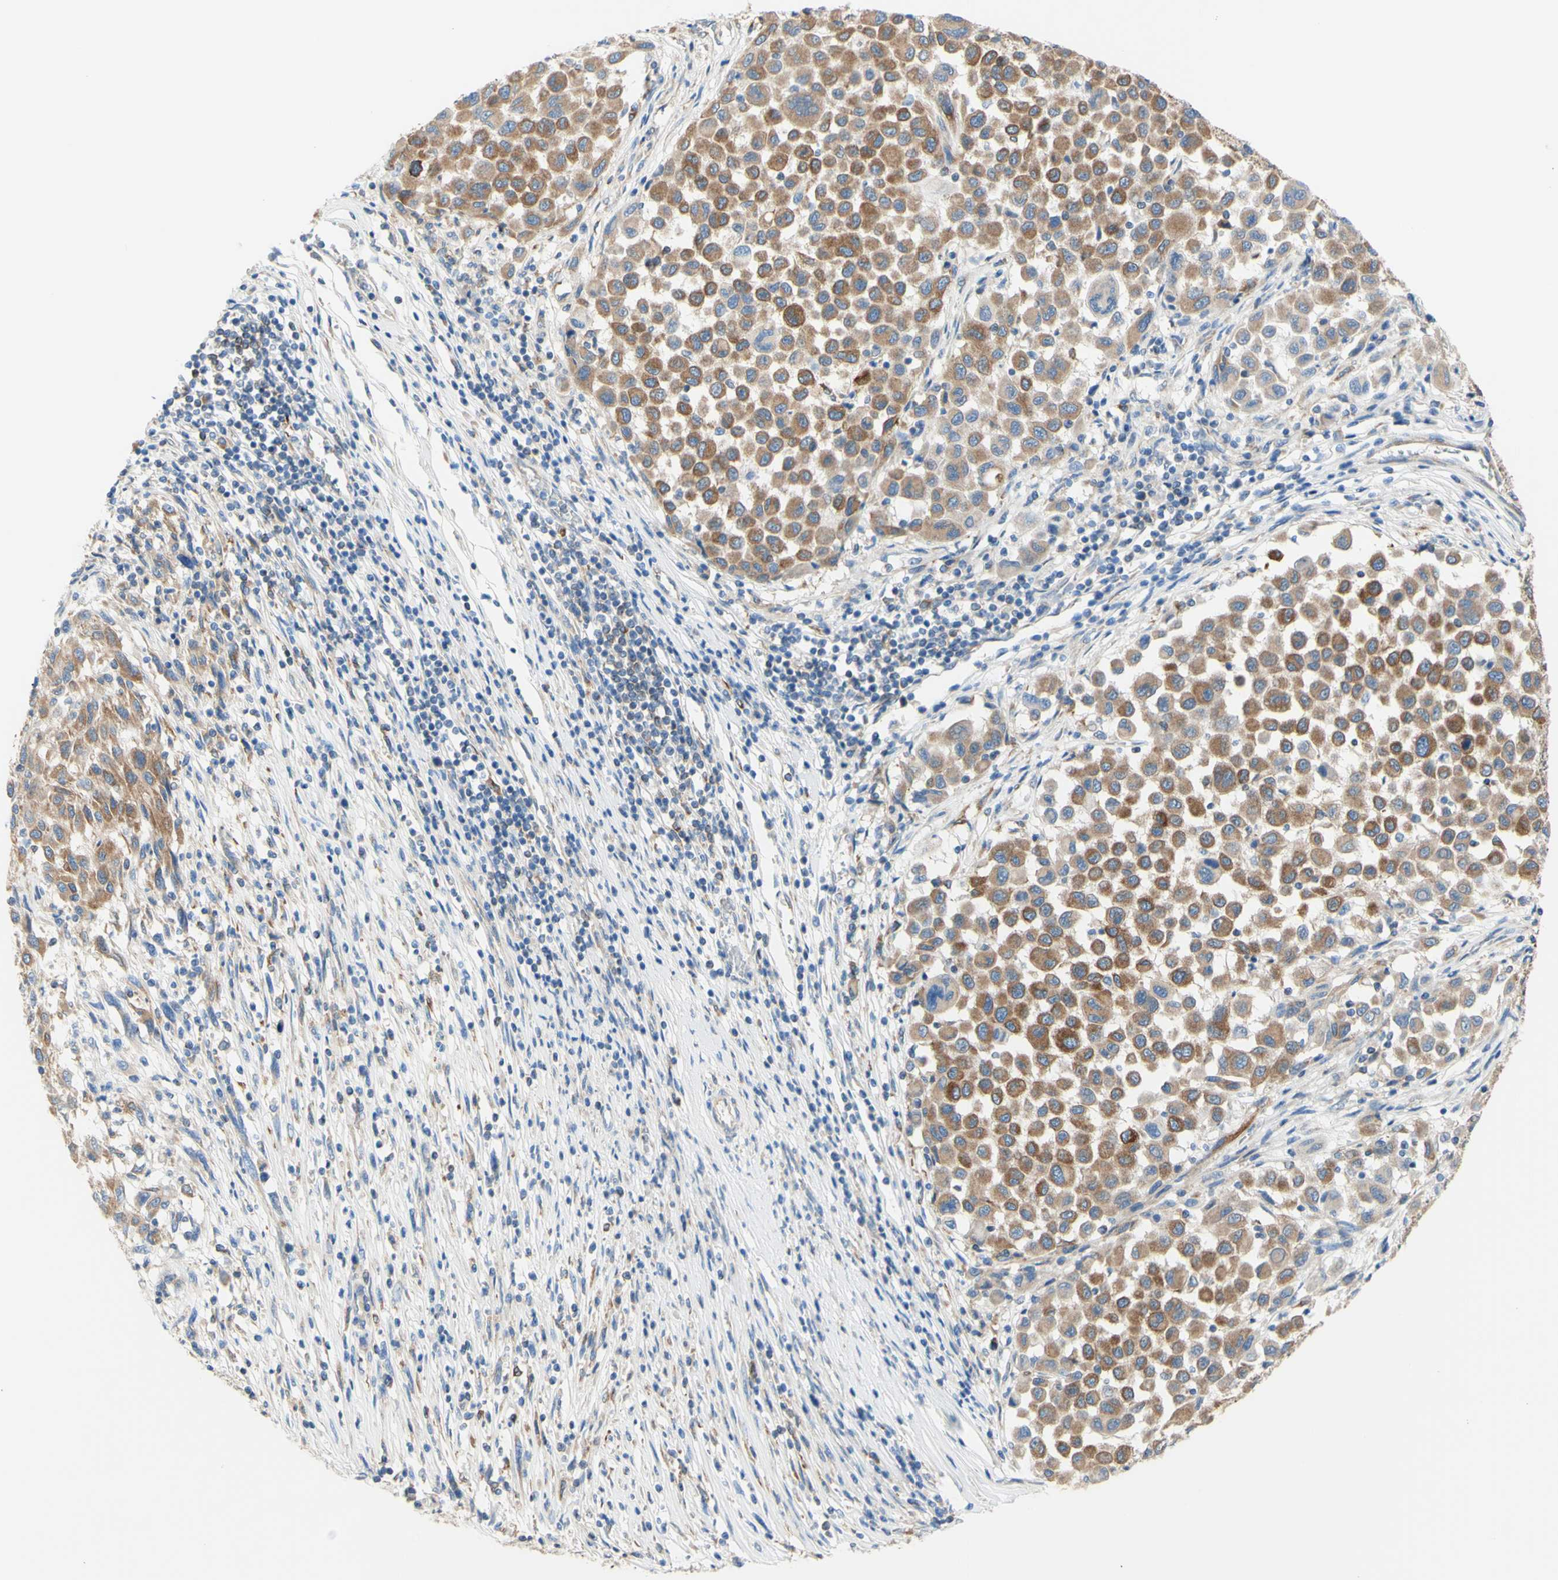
{"staining": {"intensity": "moderate", "quantity": ">75%", "location": "cytoplasmic/membranous"}, "tissue": "melanoma", "cell_type": "Tumor cells", "image_type": "cancer", "snomed": [{"axis": "morphology", "description": "Malignant melanoma, Metastatic site"}, {"axis": "topography", "description": "Lymph node"}], "caption": "Immunohistochemical staining of malignant melanoma (metastatic site) displays moderate cytoplasmic/membranous protein expression in approximately >75% of tumor cells. Using DAB (brown) and hematoxylin (blue) stains, captured at high magnification using brightfield microscopy.", "gene": "RETREG2", "patient": {"sex": "male", "age": 61}}